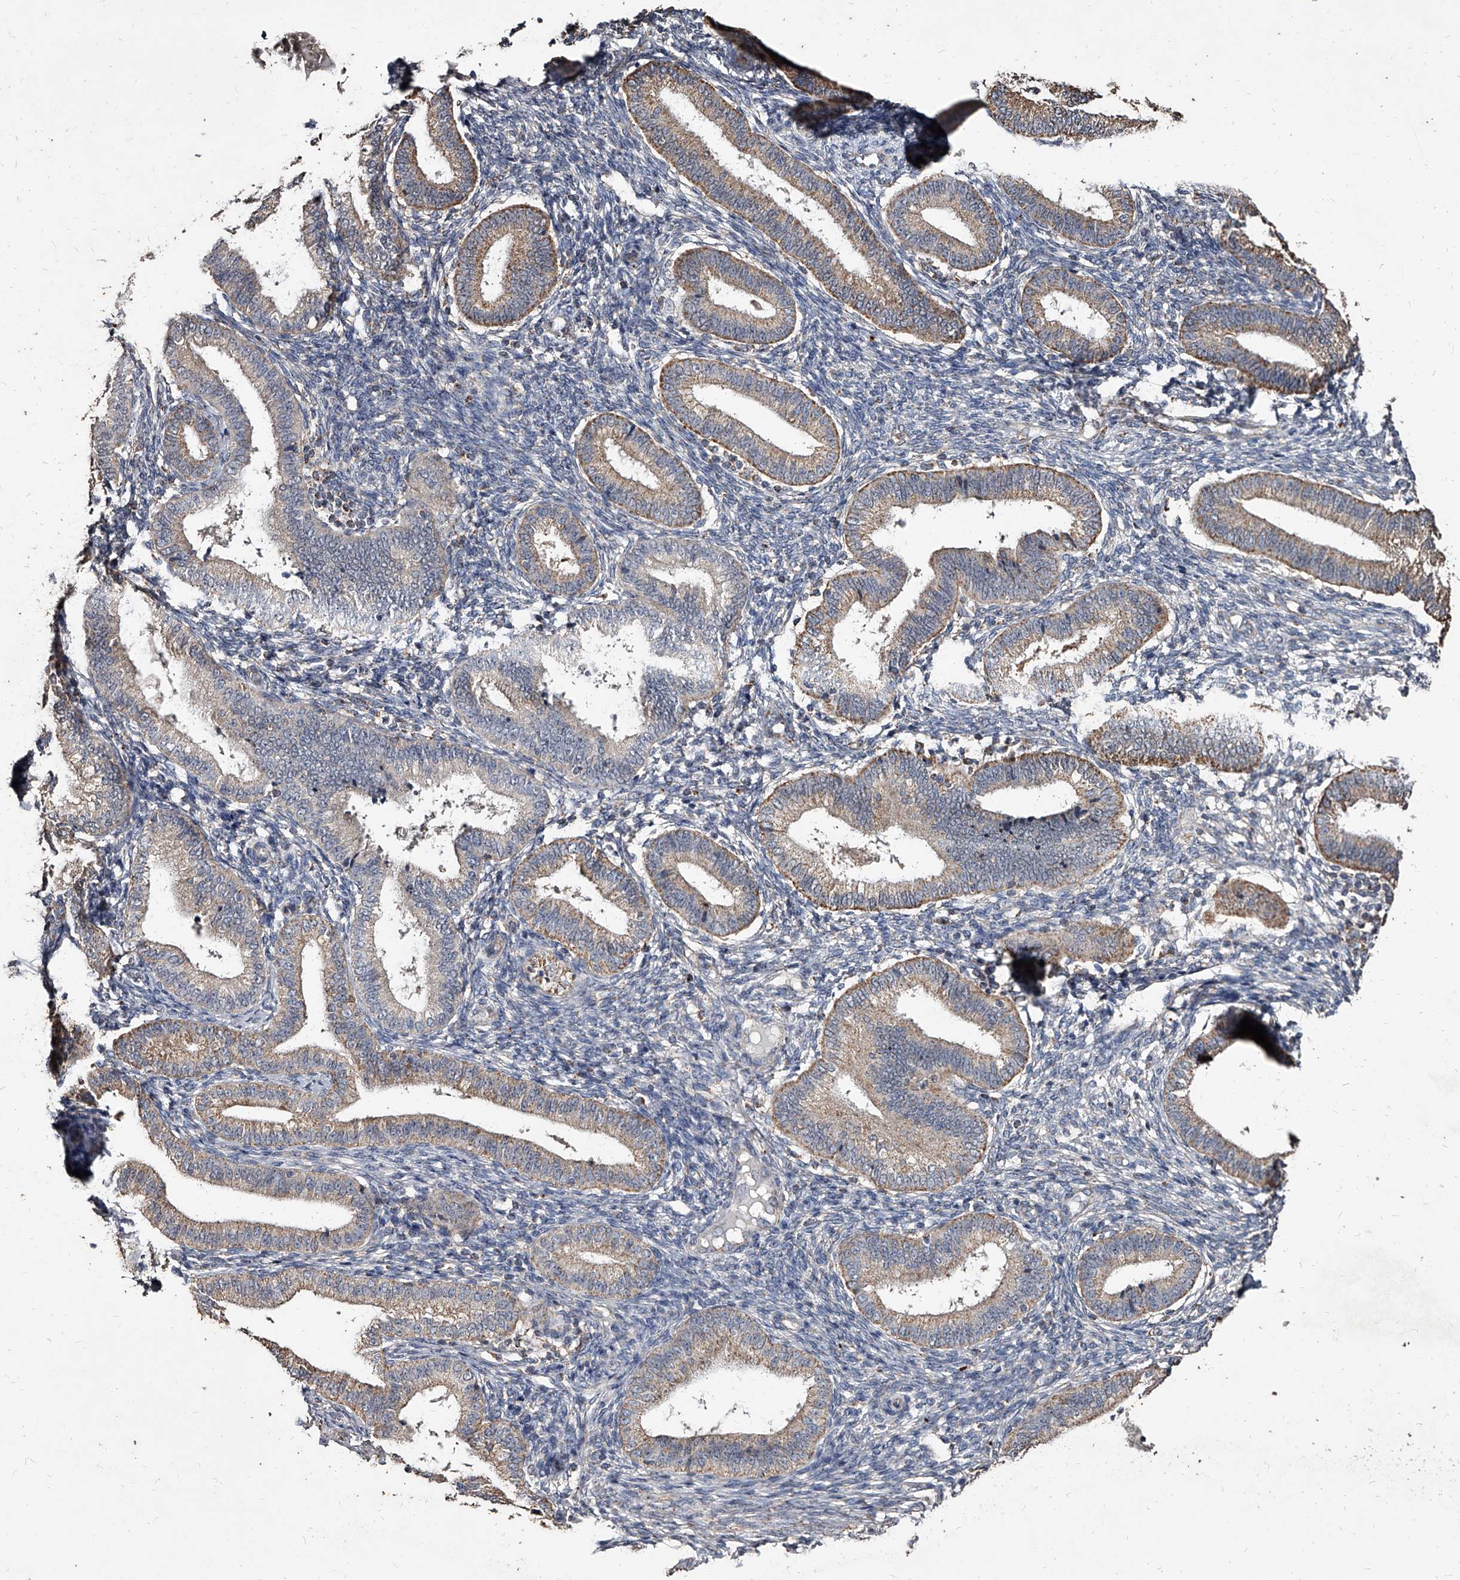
{"staining": {"intensity": "negative", "quantity": "none", "location": "none"}, "tissue": "endometrium", "cell_type": "Cells in endometrial stroma", "image_type": "normal", "snomed": [{"axis": "morphology", "description": "Normal tissue, NOS"}, {"axis": "topography", "description": "Endometrium"}], "caption": "The photomicrograph exhibits no staining of cells in endometrial stroma in normal endometrium. (DAB immunohistochemistry (IHC), high magnification).", "gene": "GPR183", "patient": {"sex": "female", "age": 39}}